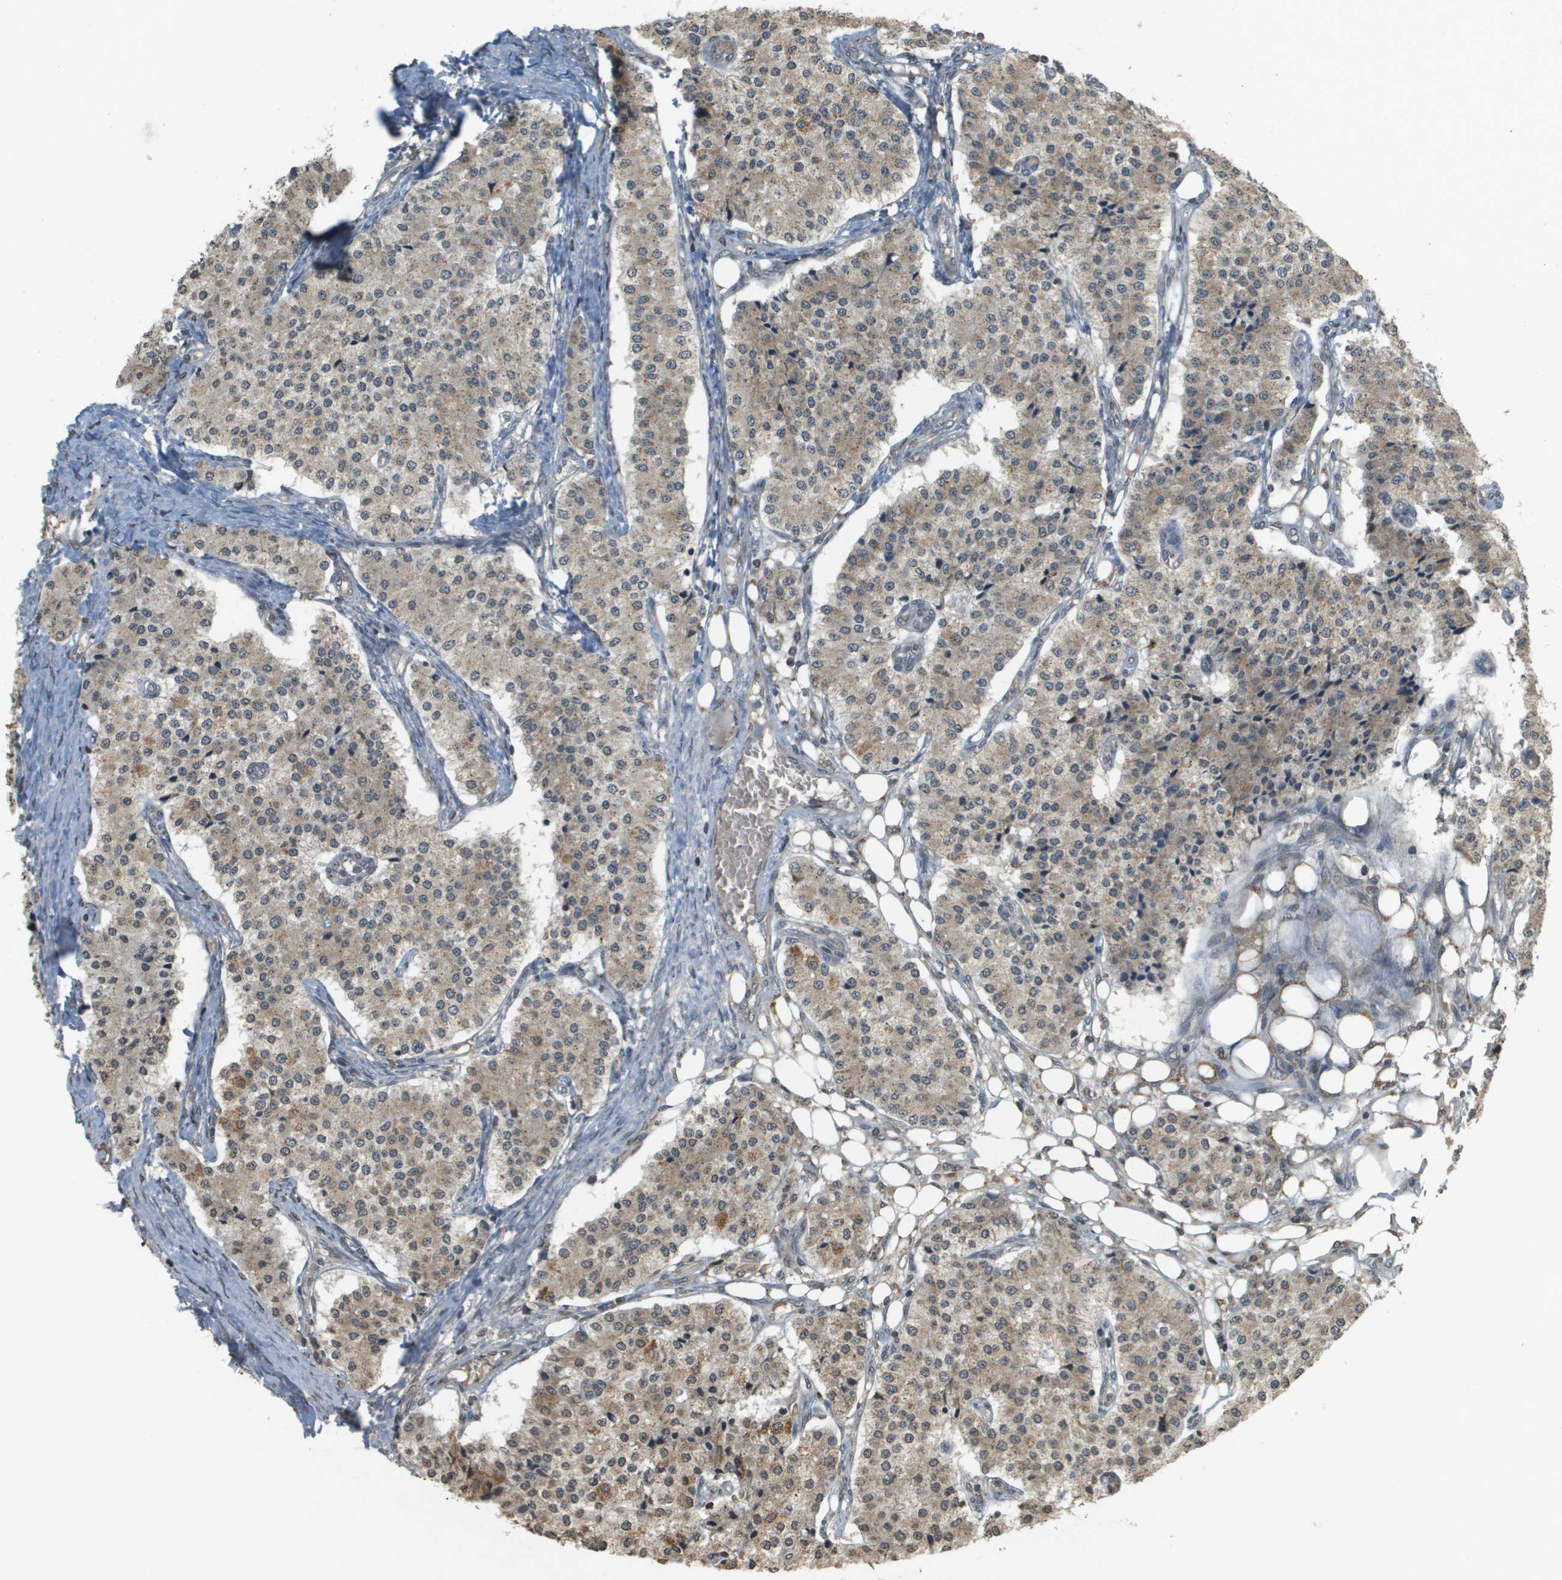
{"staining": {"intensity": "weak", "quantity": ">75%", "location": "cytoplasmic/membranous"}, "tissue": "carcinoid", "cell_type": "Tumor cells", "image_type": "cancer", "snomed": [{"axis": "morphology", "description": "Carcinoid, malignant, NOS"}, {"axis": "topography", "description": "Colon"}], "caption": "Immunohistochemistry (IHC) of human carcinoid reveals low levels of weak cytoplasmic/membranous staining in about >75% of tumor cells.", "gene": "RAB21", "patient": {"sex": "female", "age": 52}}